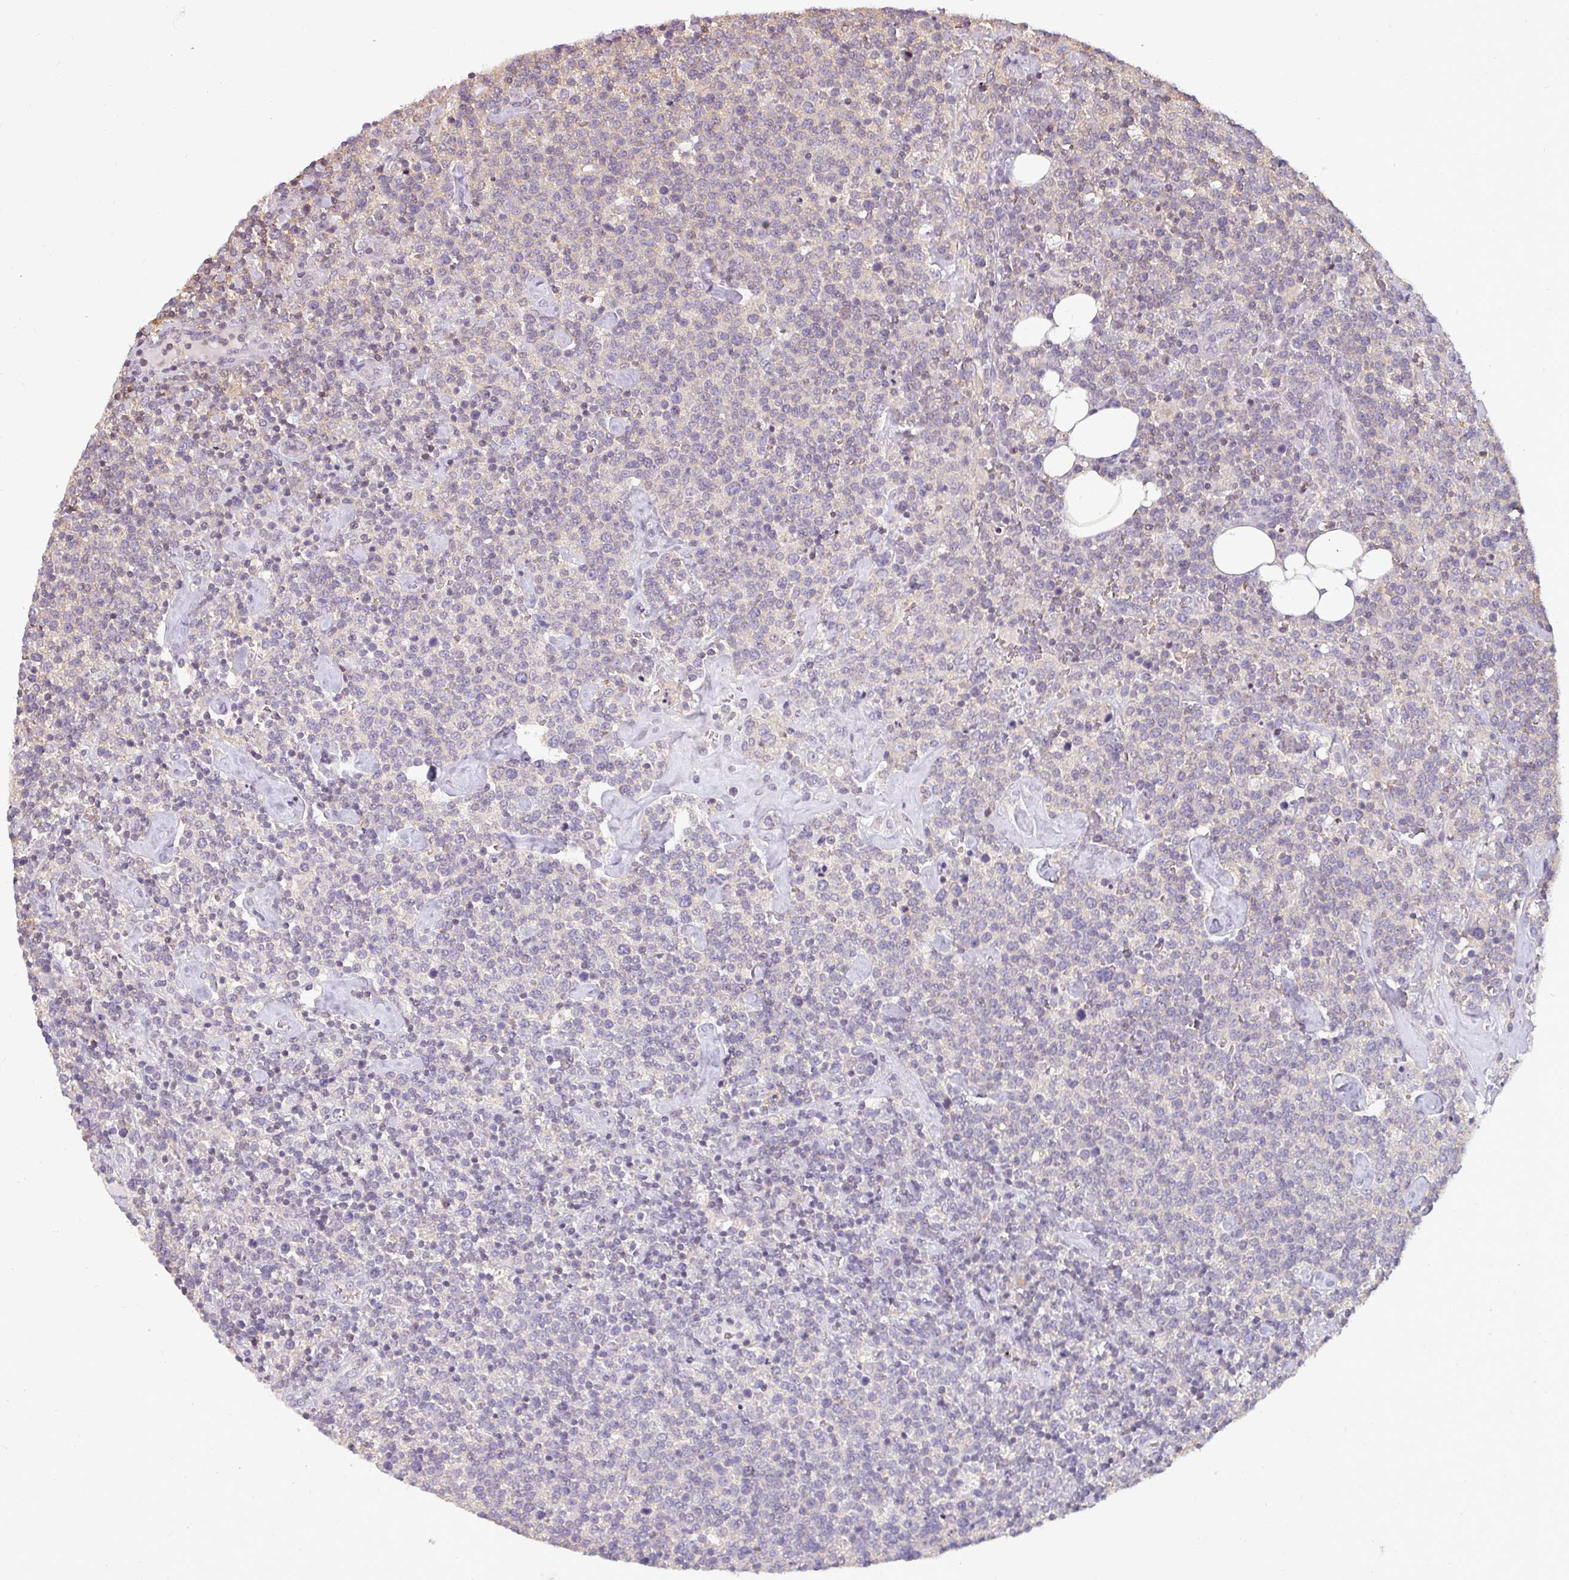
{"staining": {"intensity": "negative", "quantity": "none", "location": "none"}, "tissue": "lymphoma", "cell_type": "Tumor cells", "image_type": "cancer", "snomed": [{"axis": "morphology", "description": "Malignant lymphoma, non-Hodgkin's type, High grade"}, {"axis": "topography", "description": "Lymph node"}], "caption": "This is an immunohistochemistry (IHC) histopathology image of human lymphoma. There is no expression in tumor cells.", "gene": "ZNF835", "patient": {"sex": "male", "age": 61}}